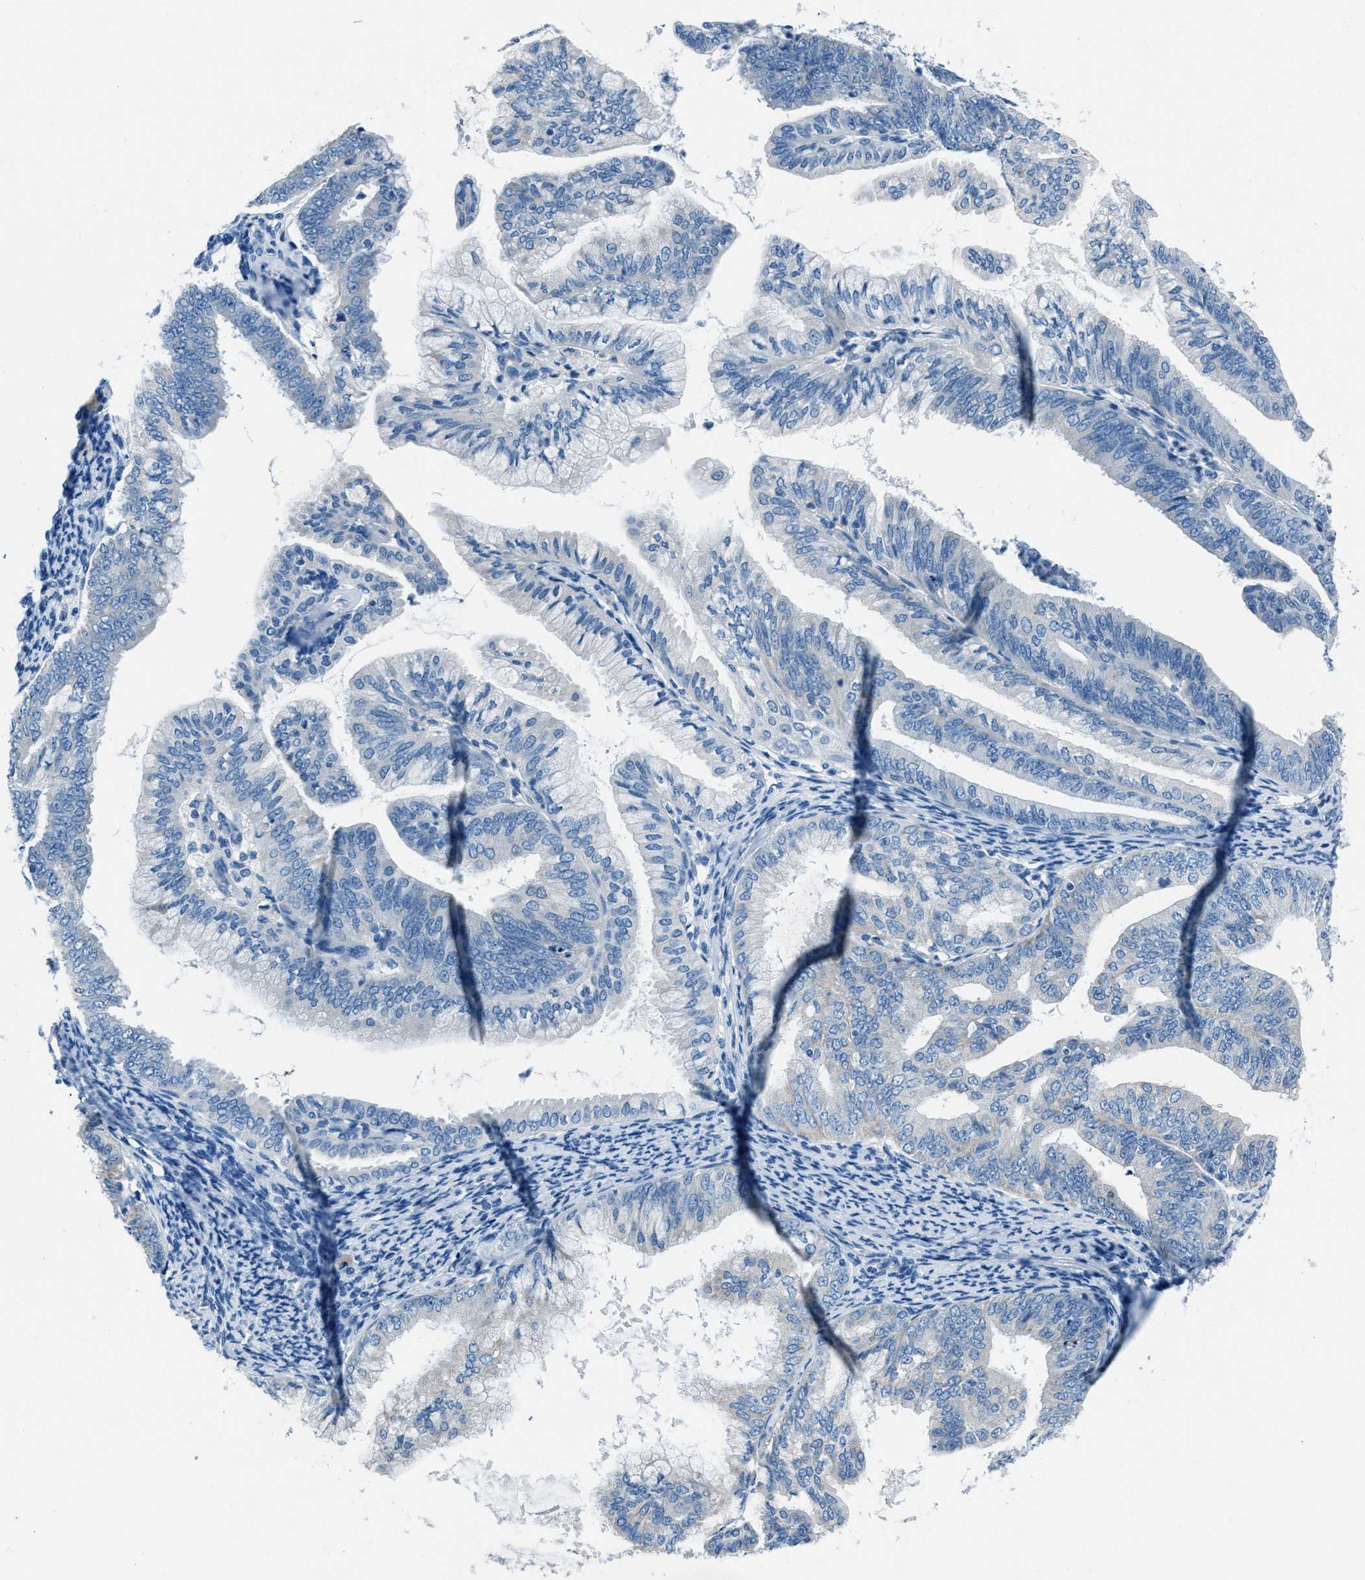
{"staining": {"intensity": "negative", "quantity": "none", "location": "none"}, "tissue": "endometrial cancer", "cell_type": "Tumor cells", "image_type": "cancer", "snomed": [{"axis": "morphology", "description": "Adenocarcinoma, NOS"}, {"axis": "topography", "description": "Endometrium"}], "caption": "A high-resolution image shows IHC staining of endometrial adenocarcinoma, which shows no significant staining in tumor cells.", "gene": "AMACR", "patient": {"sex": "female", "age": 63}}